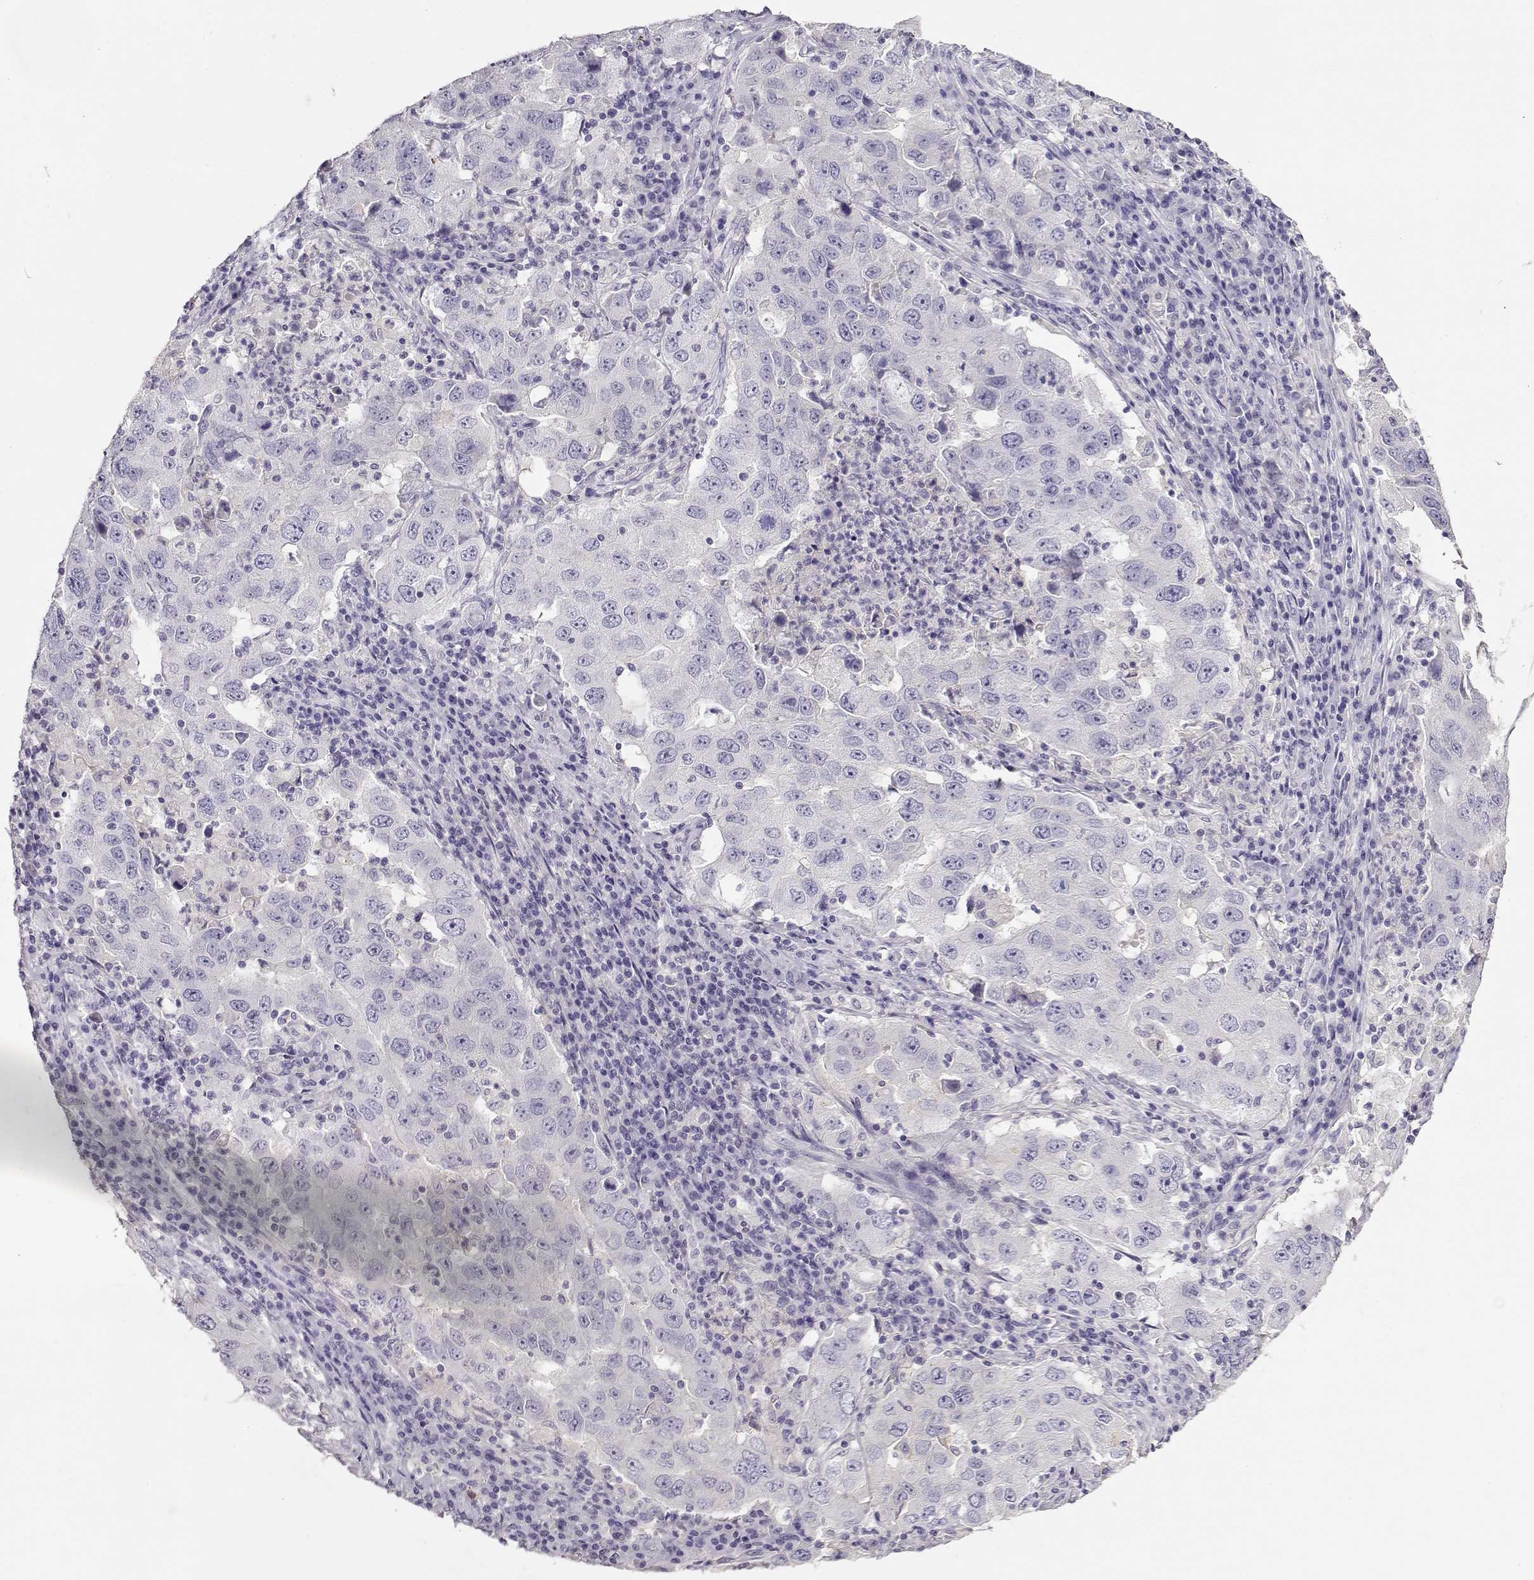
{"staining": {"intensity": "negative", "quantity": "none", "location": "none"}, "tissue": "lung cancer", "cell_type": "Tumor cells", "image_type": "cancer", "snomed": [{"axis": "morphology", "description": "Adenocarcinoma, NOS"}, {"axis": "topography", "description": "Lung"}], "caption": "Tumor cells are negative for protein expression in human adenocarcinoma (lung).", "gene": "NDRG4", "patient": {"sex": "male", "age": 73}}